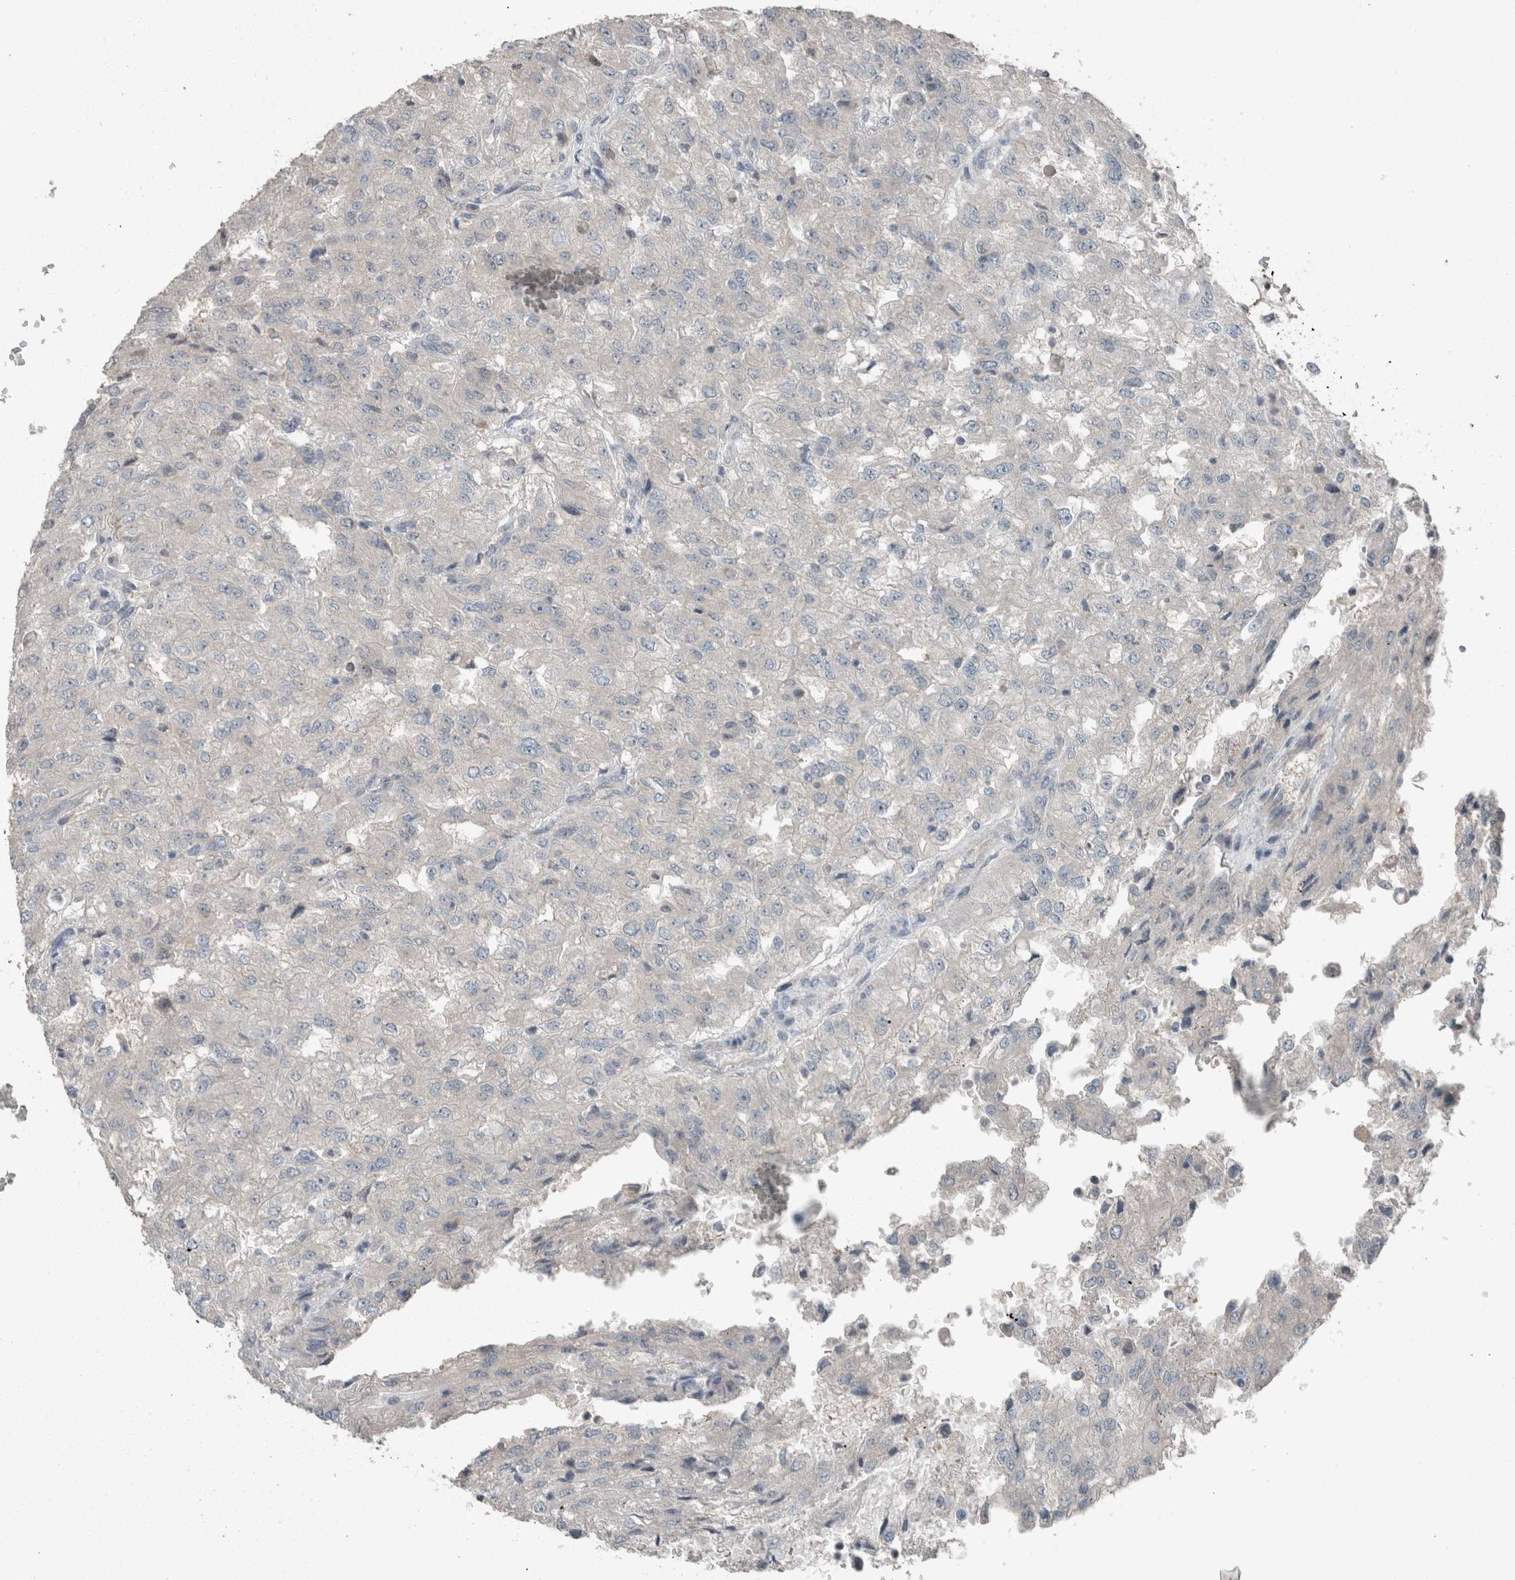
{"staining": {"intensity": "negative", "quantity": "none", "location": "none"}, "tissue": "renal cancer", "cell_type": "Tumor cells", "image_type": "cancer", "snomed": [{"axis": "morphology", "description": "Adenocarcinoma, NOS"}, {"axis": "topography", "description": "Kidney"}], "caption": "High magnification brightfield microscopy of renal adenocarcinoma stained with DAB (brown) and counterstained with hematoxylin (blue): tumor cells show no significant staining.", "gene": "KNTC1", "patient": {"sex": "female", "age": 54}}